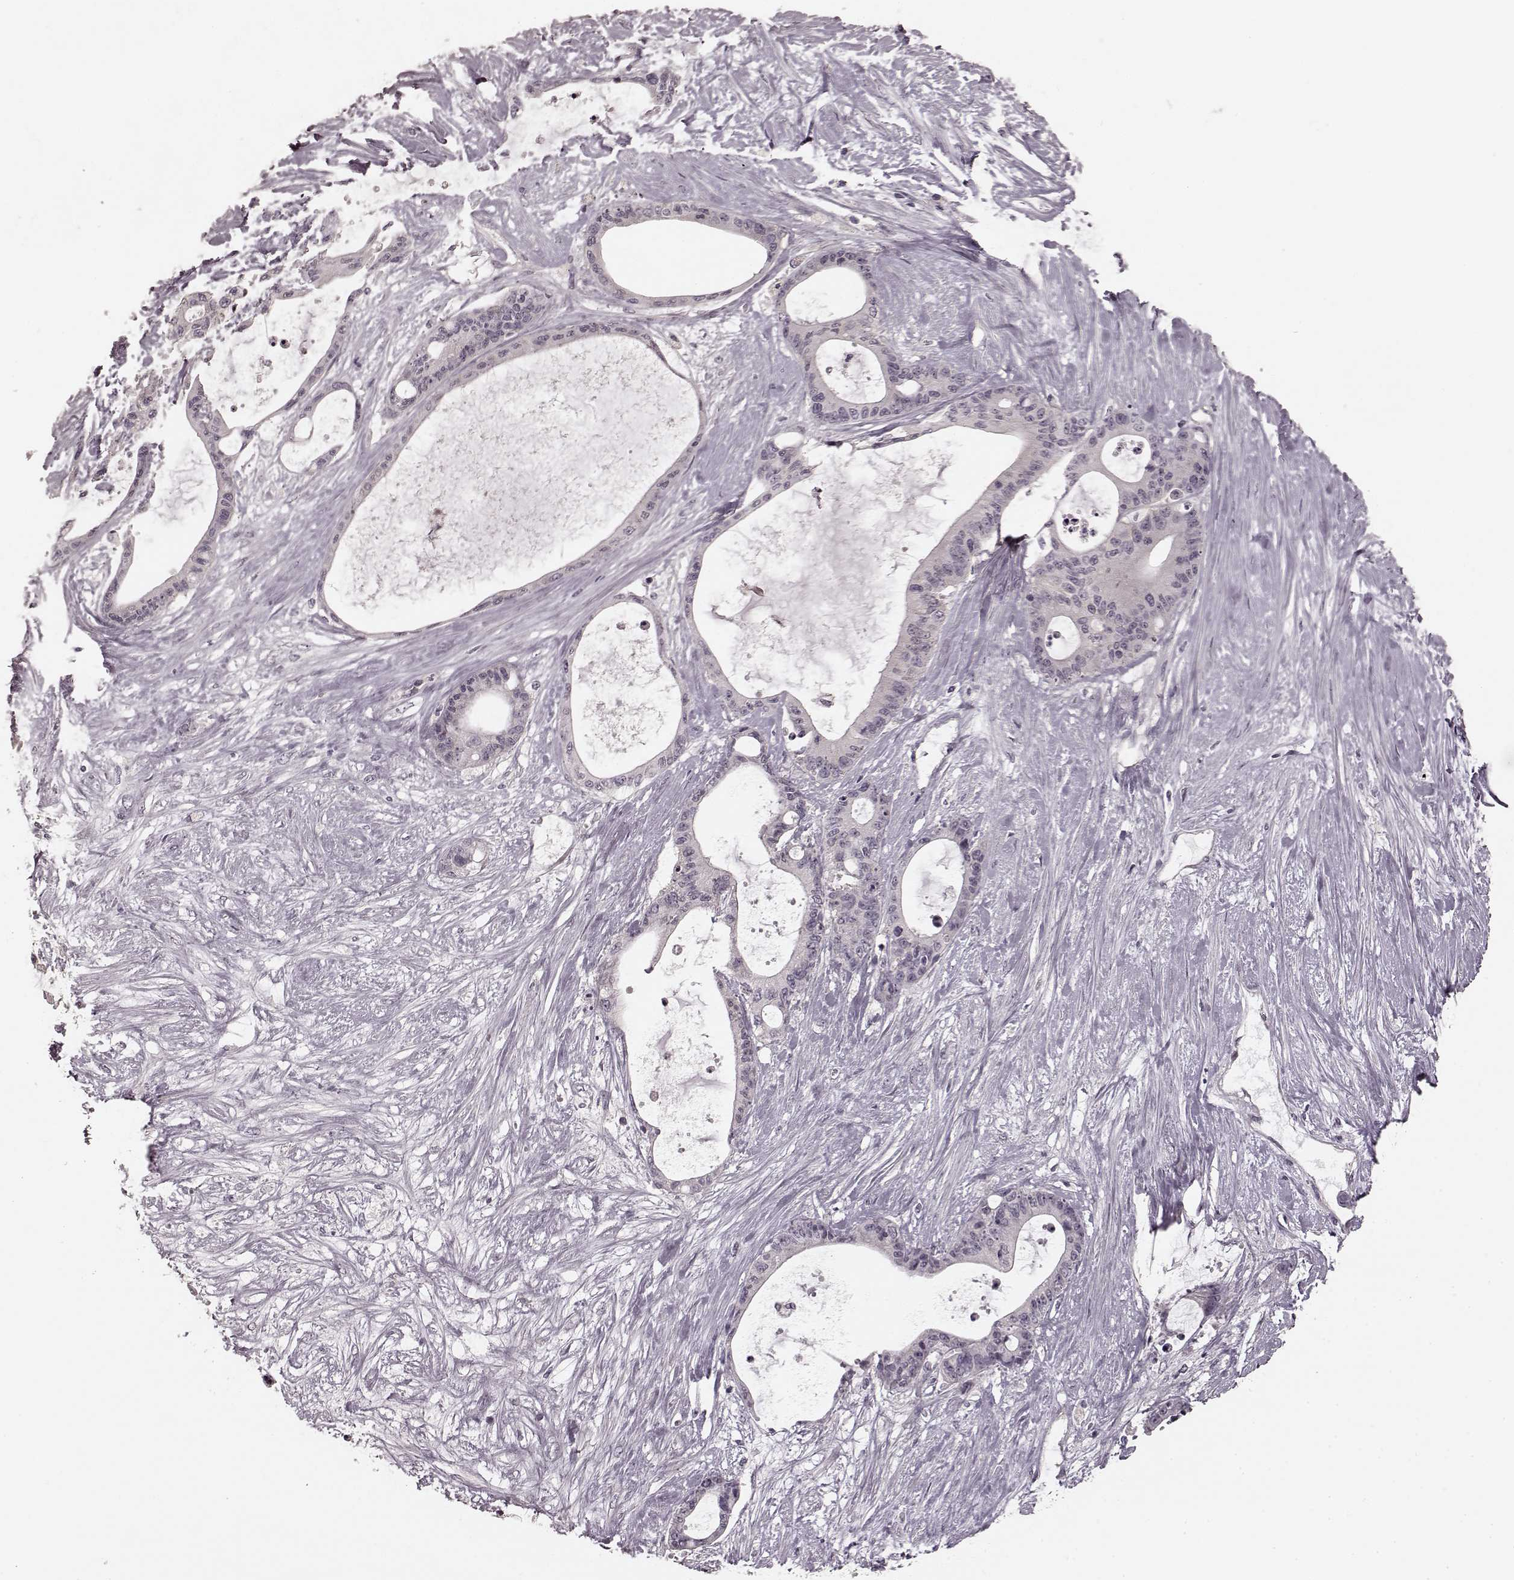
{"staining": {"intensity": "negative", "quantity": "none", "location": "none"}, "tissue": "liver cancer", "cell_type": "Tumor cells", "image_type": "cancer", "snomed": [{"axis": "morphology", "description": "Normal tissue, NOS"}, {"axis": "morphology", "description": "Cholangiocarcinoma"}, {"axis": "topography", "description": "Liver"}, {"axis": "topography", "description": "Peripheral nerve tissue"}], "caption": "Immunohistochemistry (IHC) of human liver cancer (cholangiocarcinoma) exhibits no staining in tumor cells.", "gene": "PRKCE", "patient": {"sex": "female", "age": 73}}